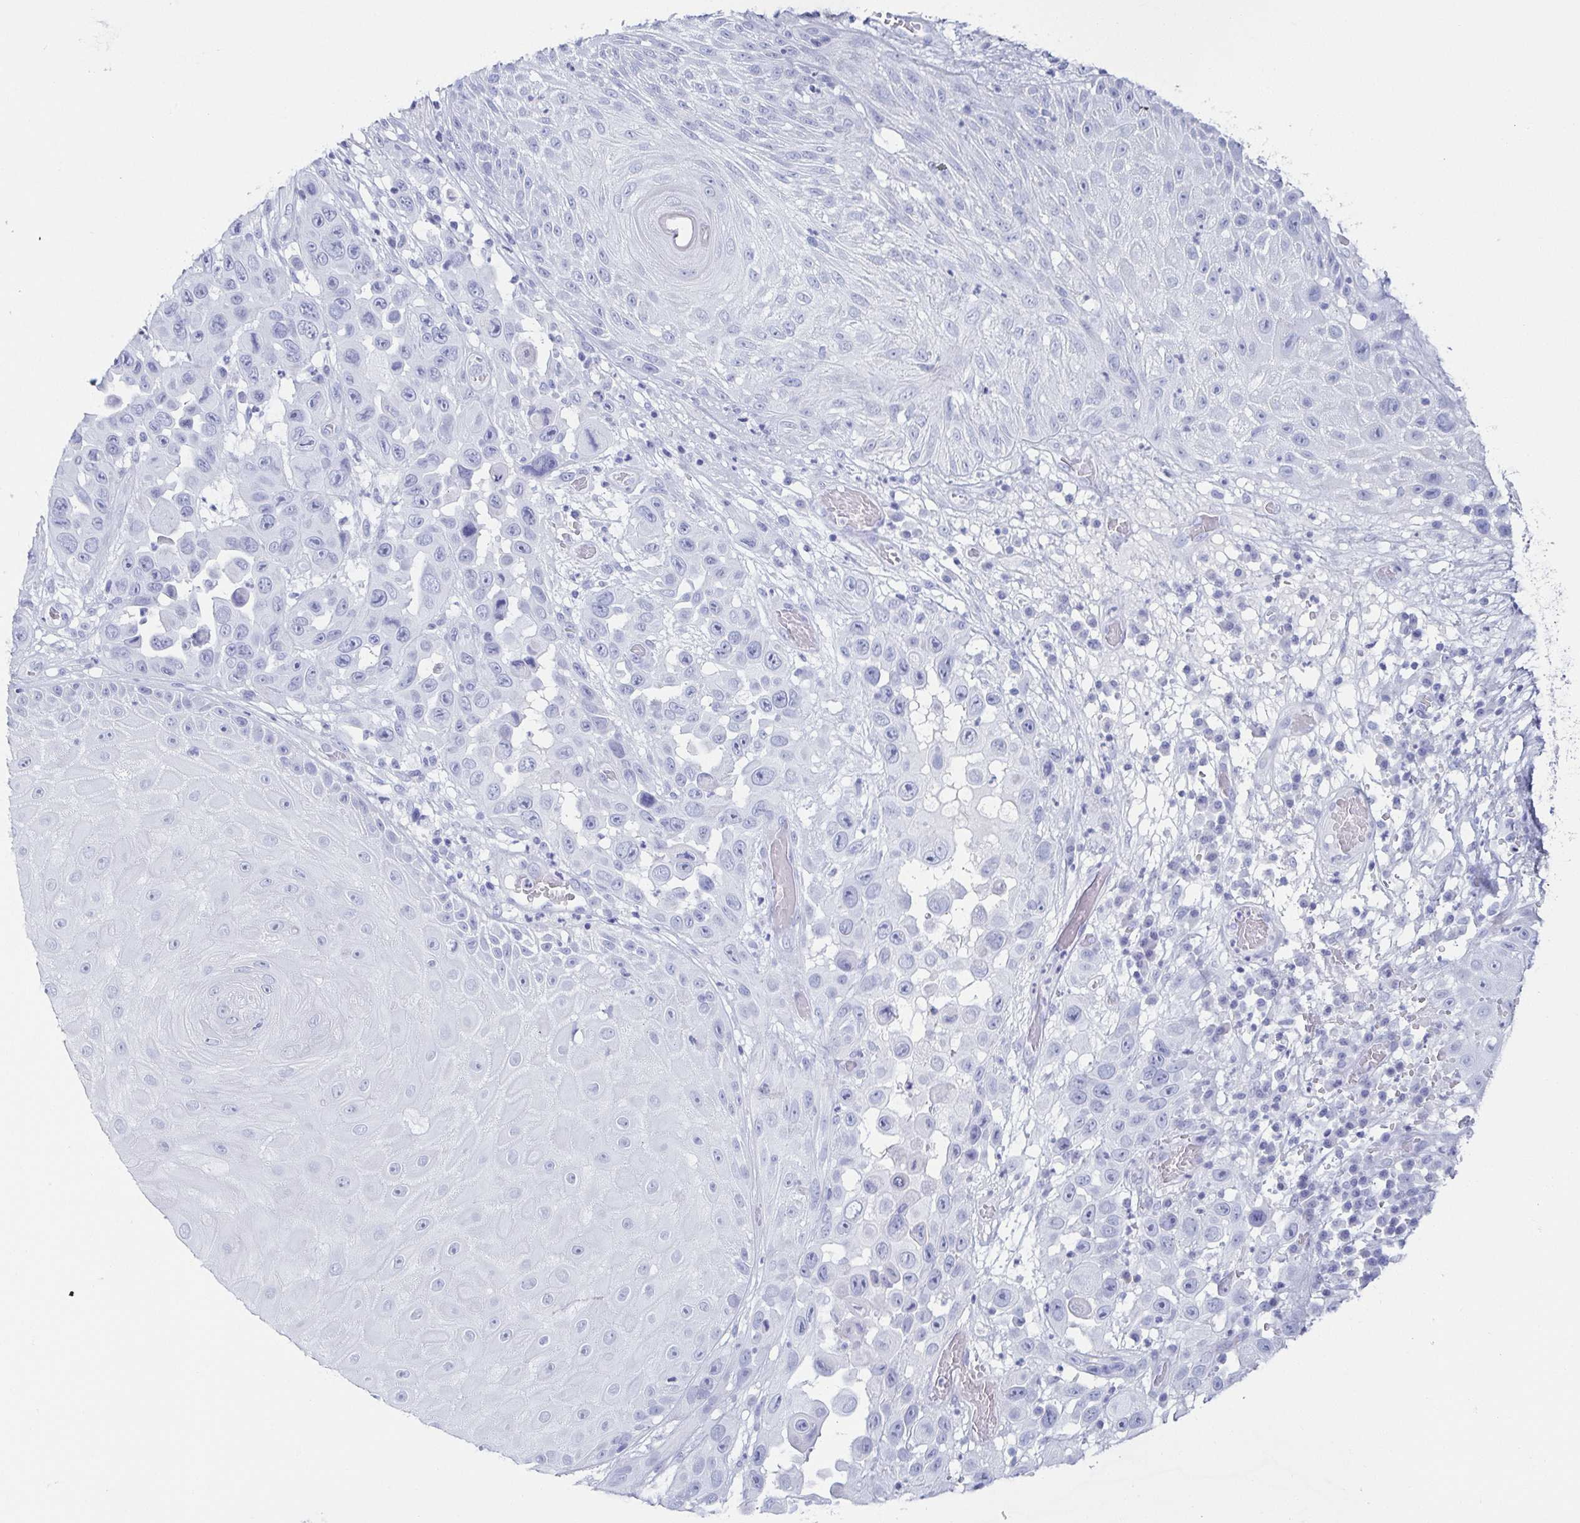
{"staining": {"intensity": "negative", "quantity": "none", "location": "none"}, "tissue": "skin cancer", "cell_type": "Tumor cells", "image_type": "cancer", "snomed": [{"axis": "morphology", "description": "Squamous cell carcinoma, NOS"}, {"axis": "topography", "description": "Skin"}], "caption": "There is no significant expression in tumor cells of skin squamous cell carcinoma. (DAB (3,3'-diaminobenzidine) IHC, high magnification).", "gene": "ZG16B", "patient": {"sex": "male", "age": 81}}